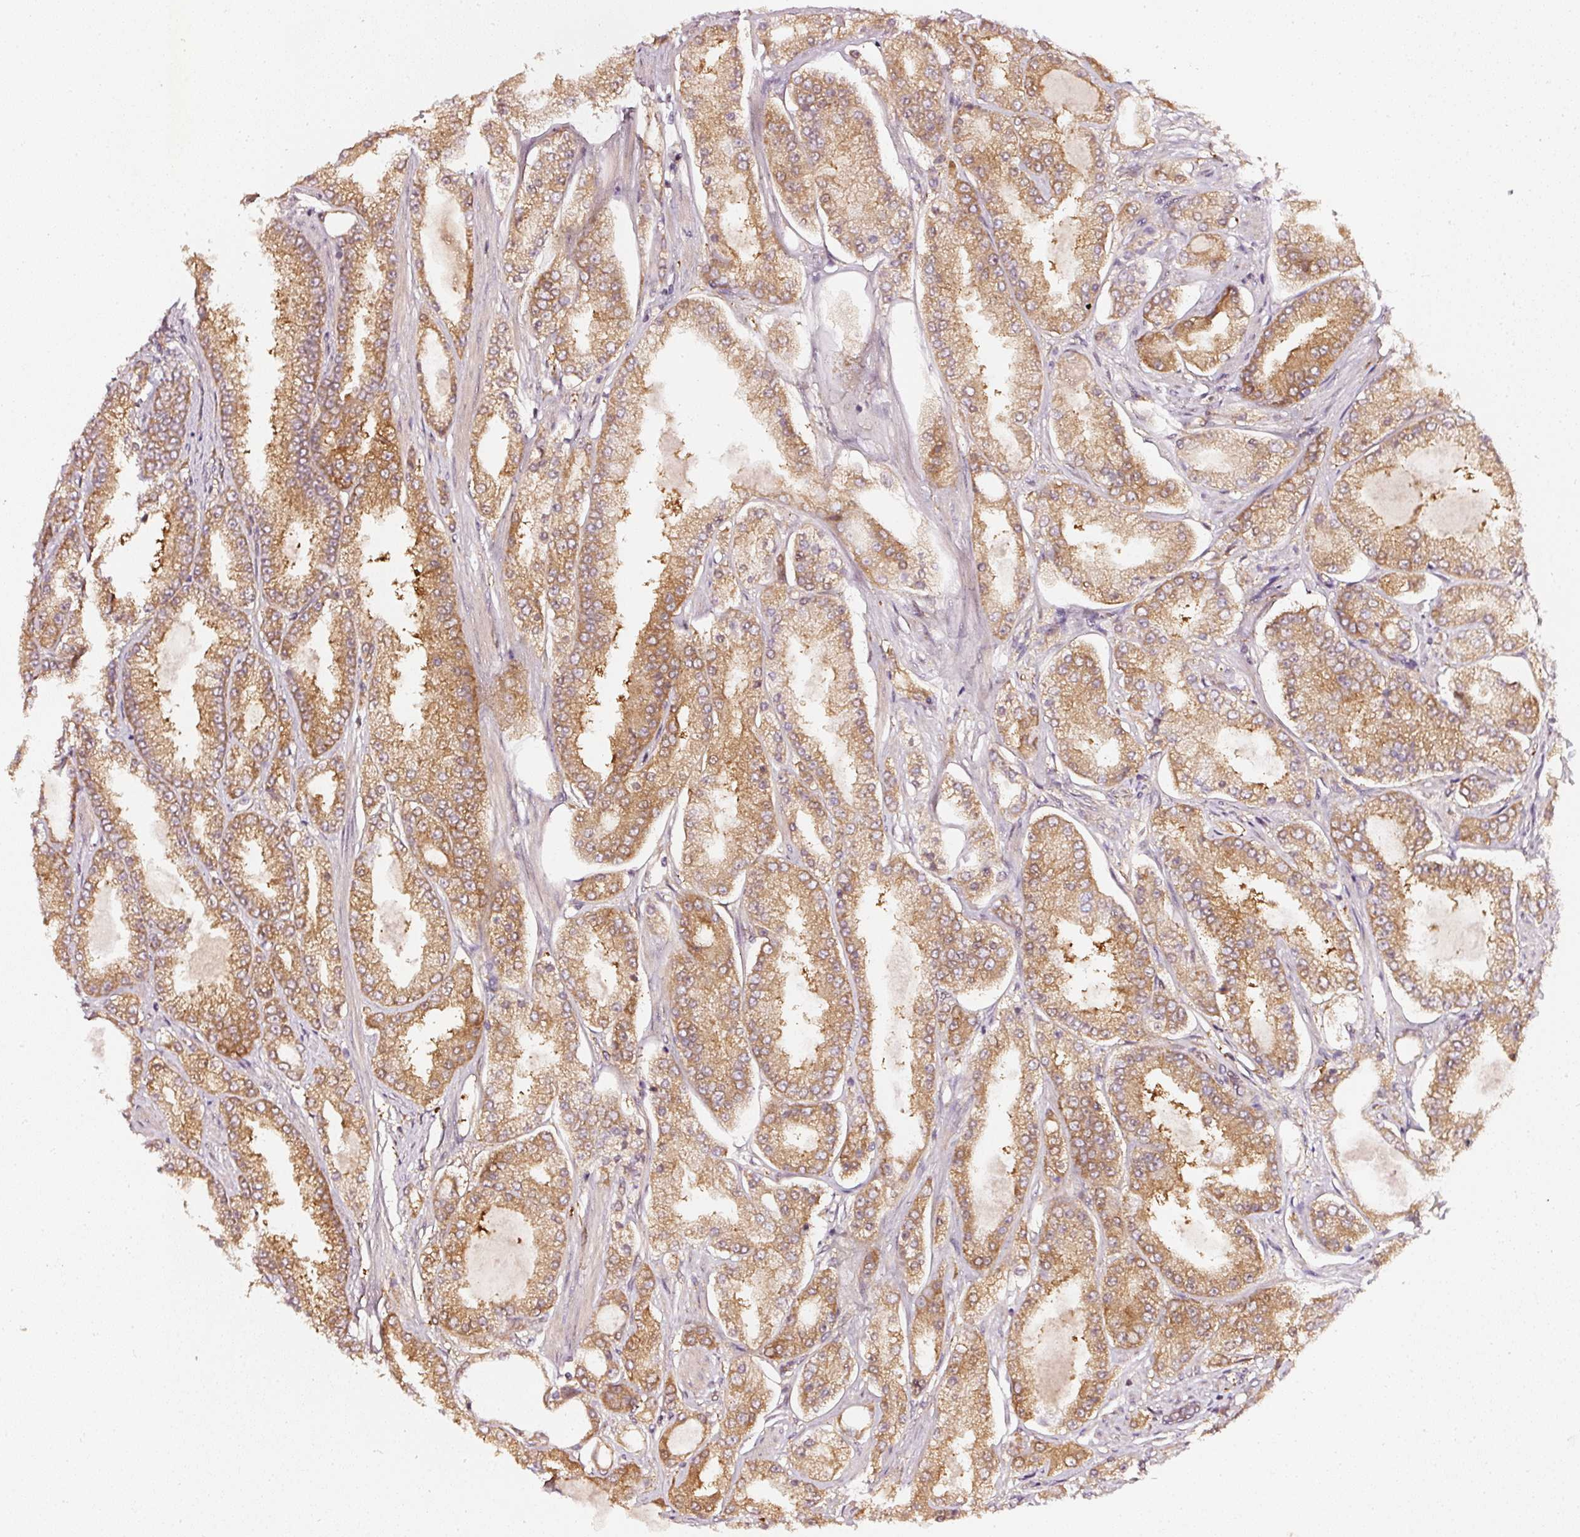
{"staining": {"intensity": "moderate", "quantity": ">75%", "location": "cytoplasmic/membranous"}, "tissue": "prostate cancer", "cell_type": "Tumor cells", "image_type": "cancer", "snomed": [{"axis": "morphology", "description": "Adenocarcinoma, High grade"}, {"axis": "topography", "description": "Prostate"}], "caption": "Moderate cytoplasmic/membranous expression is seen in about >75% of tumor cells in prostate cancer.", "gene": "ASMTL", "patient": {"sex": "male", "age": 69}}